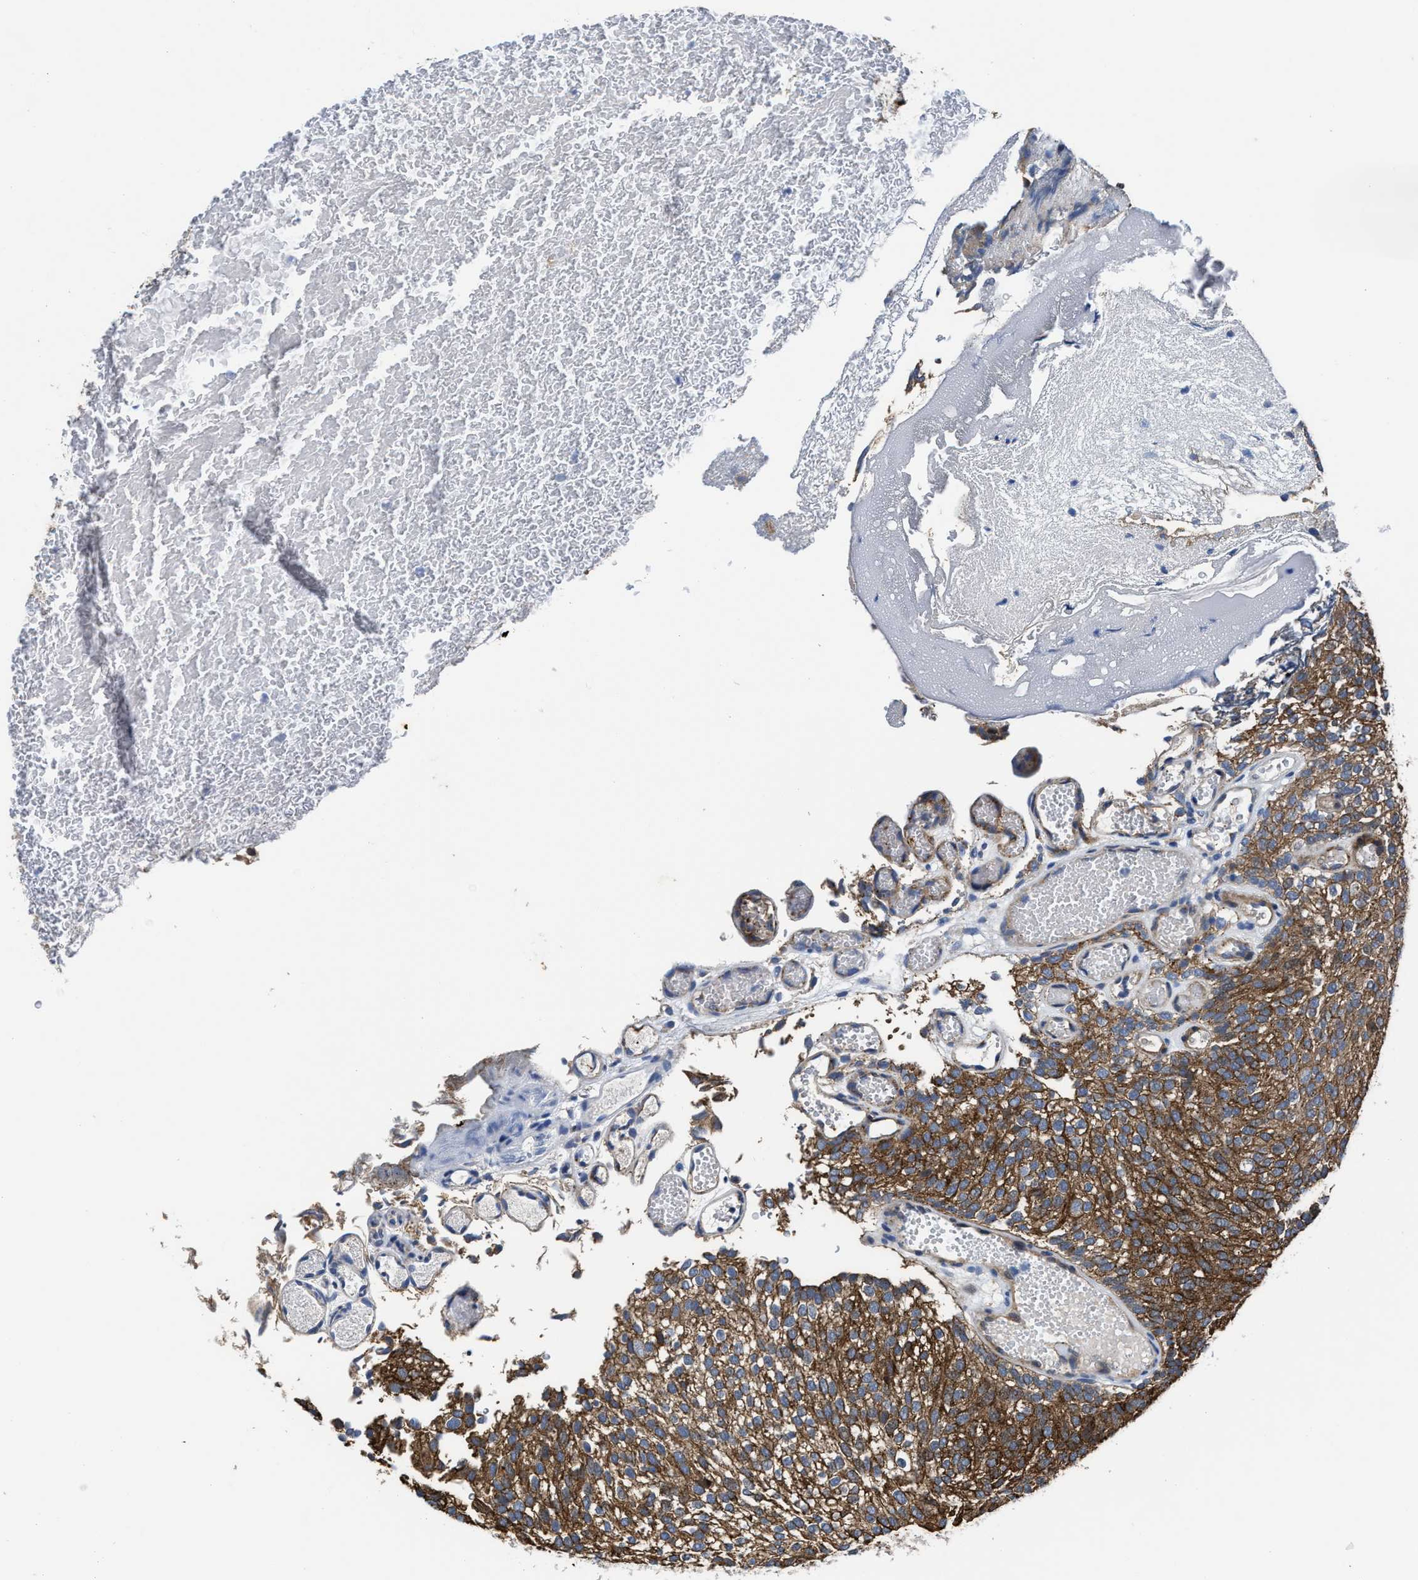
{"staining": {"intensity": "moderate", "quantity": ">75%", "location": "cytoplasmic/membranous"}, "tissue": "urothelial cancer", "cell_type": "Tumor cells", "image_type": "cancer", "snomed": [{"axis": "morphology", "description": "Urothelial carcinoma, Low grade"}, {"axis": "topography", "description": "Urinary bladder"}], "caption": "About >75% of tumor cells in human low-grade urothelial carcinoma demonstrate moderate cytoplasmic/membranous protein staining as visualized by brown immunohistochemical staining.", "gene": "MARCKSL1", "patient": {"sex": "male", "age": 78}}